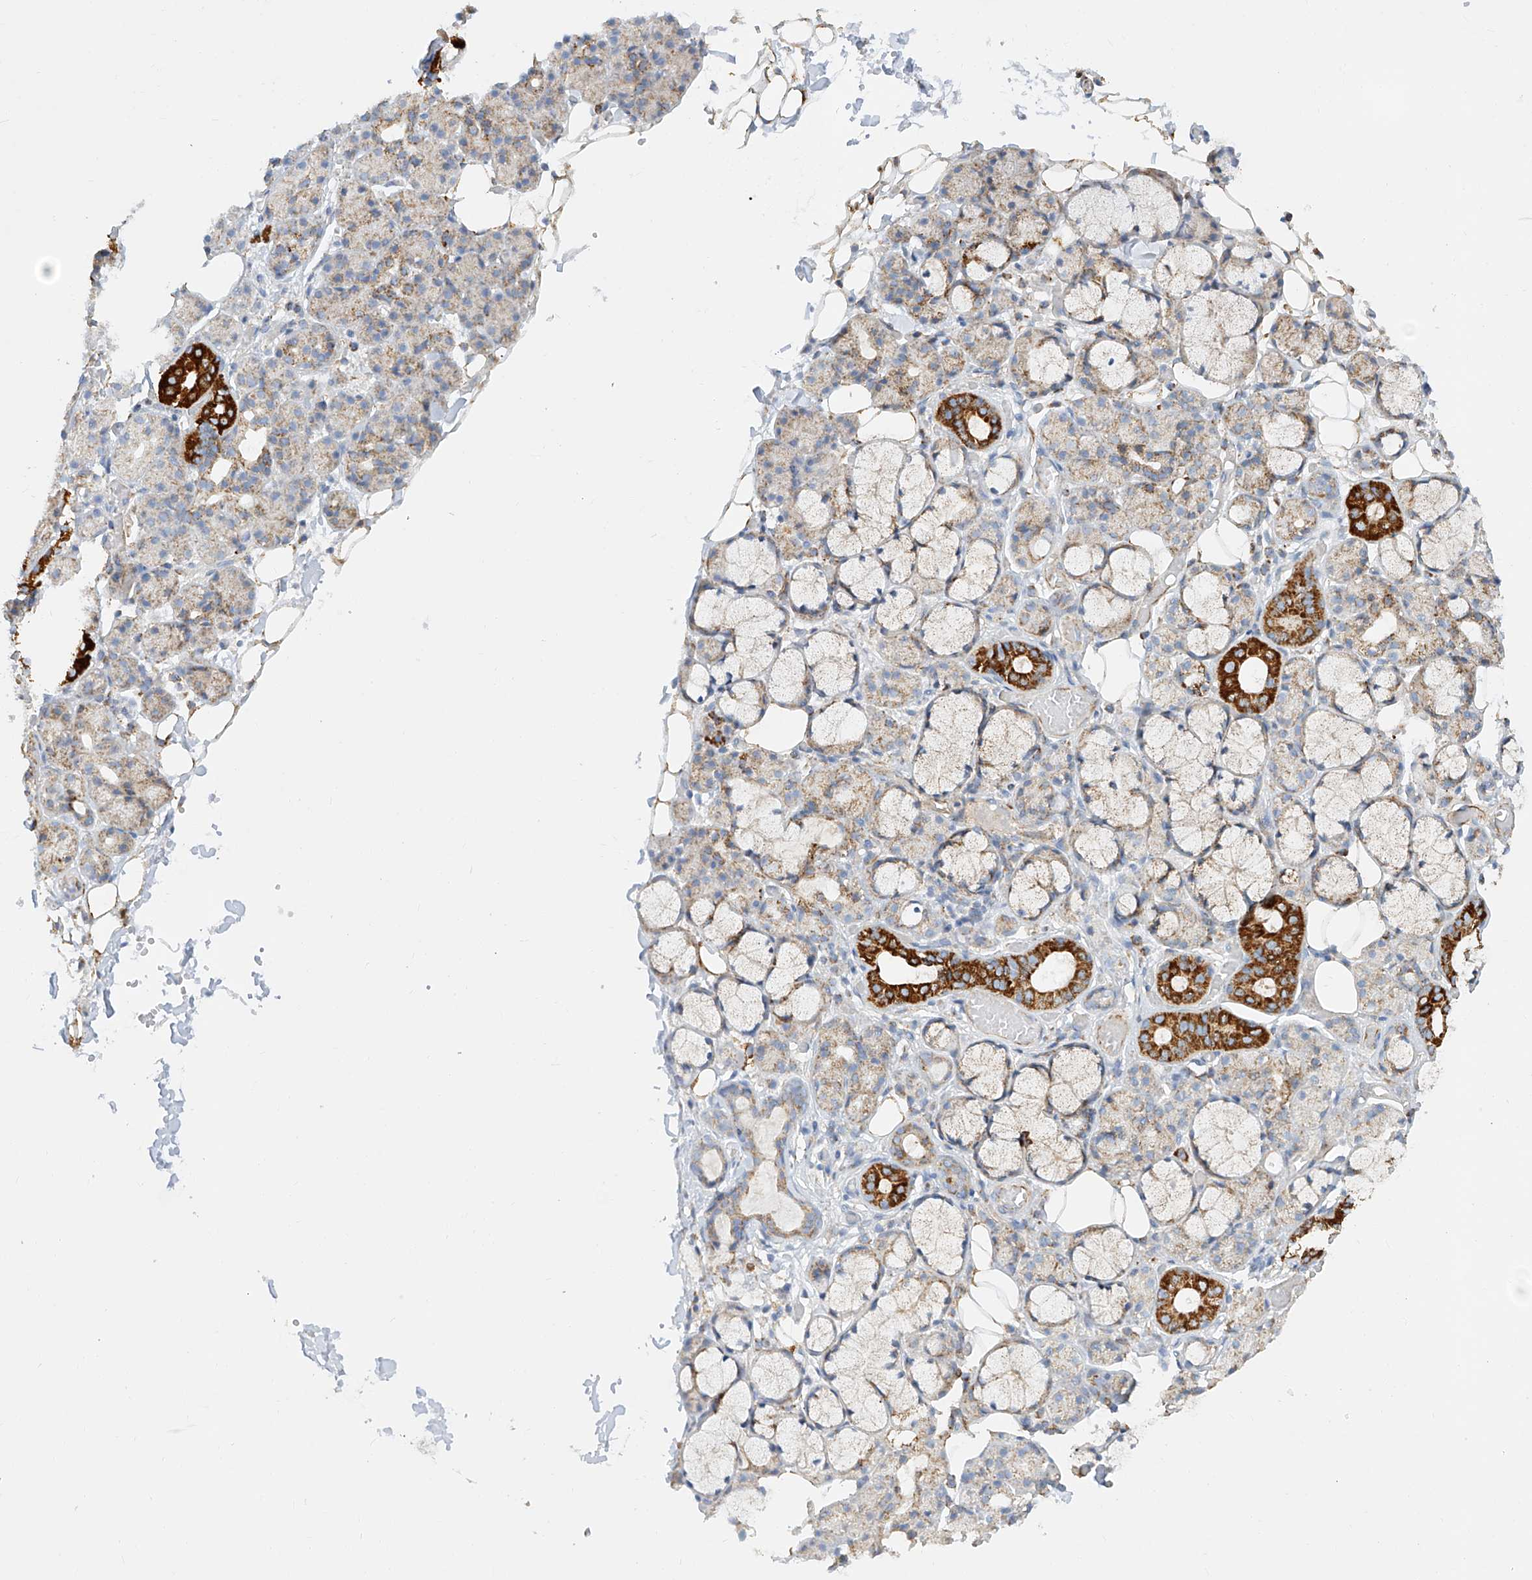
{"staining": {"intensity": "strong", "quantity": "<25%", "location": "cytoplasmic/membranous"}, "tissue": "salivary gland", "cell_type": "Glandular cells", "image_type": "normal", "snomed": [{"axis": "morphology", "description": "Normal tissue, NOS"}, {"axis": "topography", "description": "Salivary gland"}], "caption": "Immunohistochemistry (IHC) histopathology image of unremarkable salivary gland: human salivary gland stained using IHC shows medium levels of strong protein expression localized specifically in the cytoplasmic/membranous of glandular cells, appearing as a cytoplasmic/membranous brown color.", "gene": "CST9", "patient": {"sex": "male", "age": 63}}